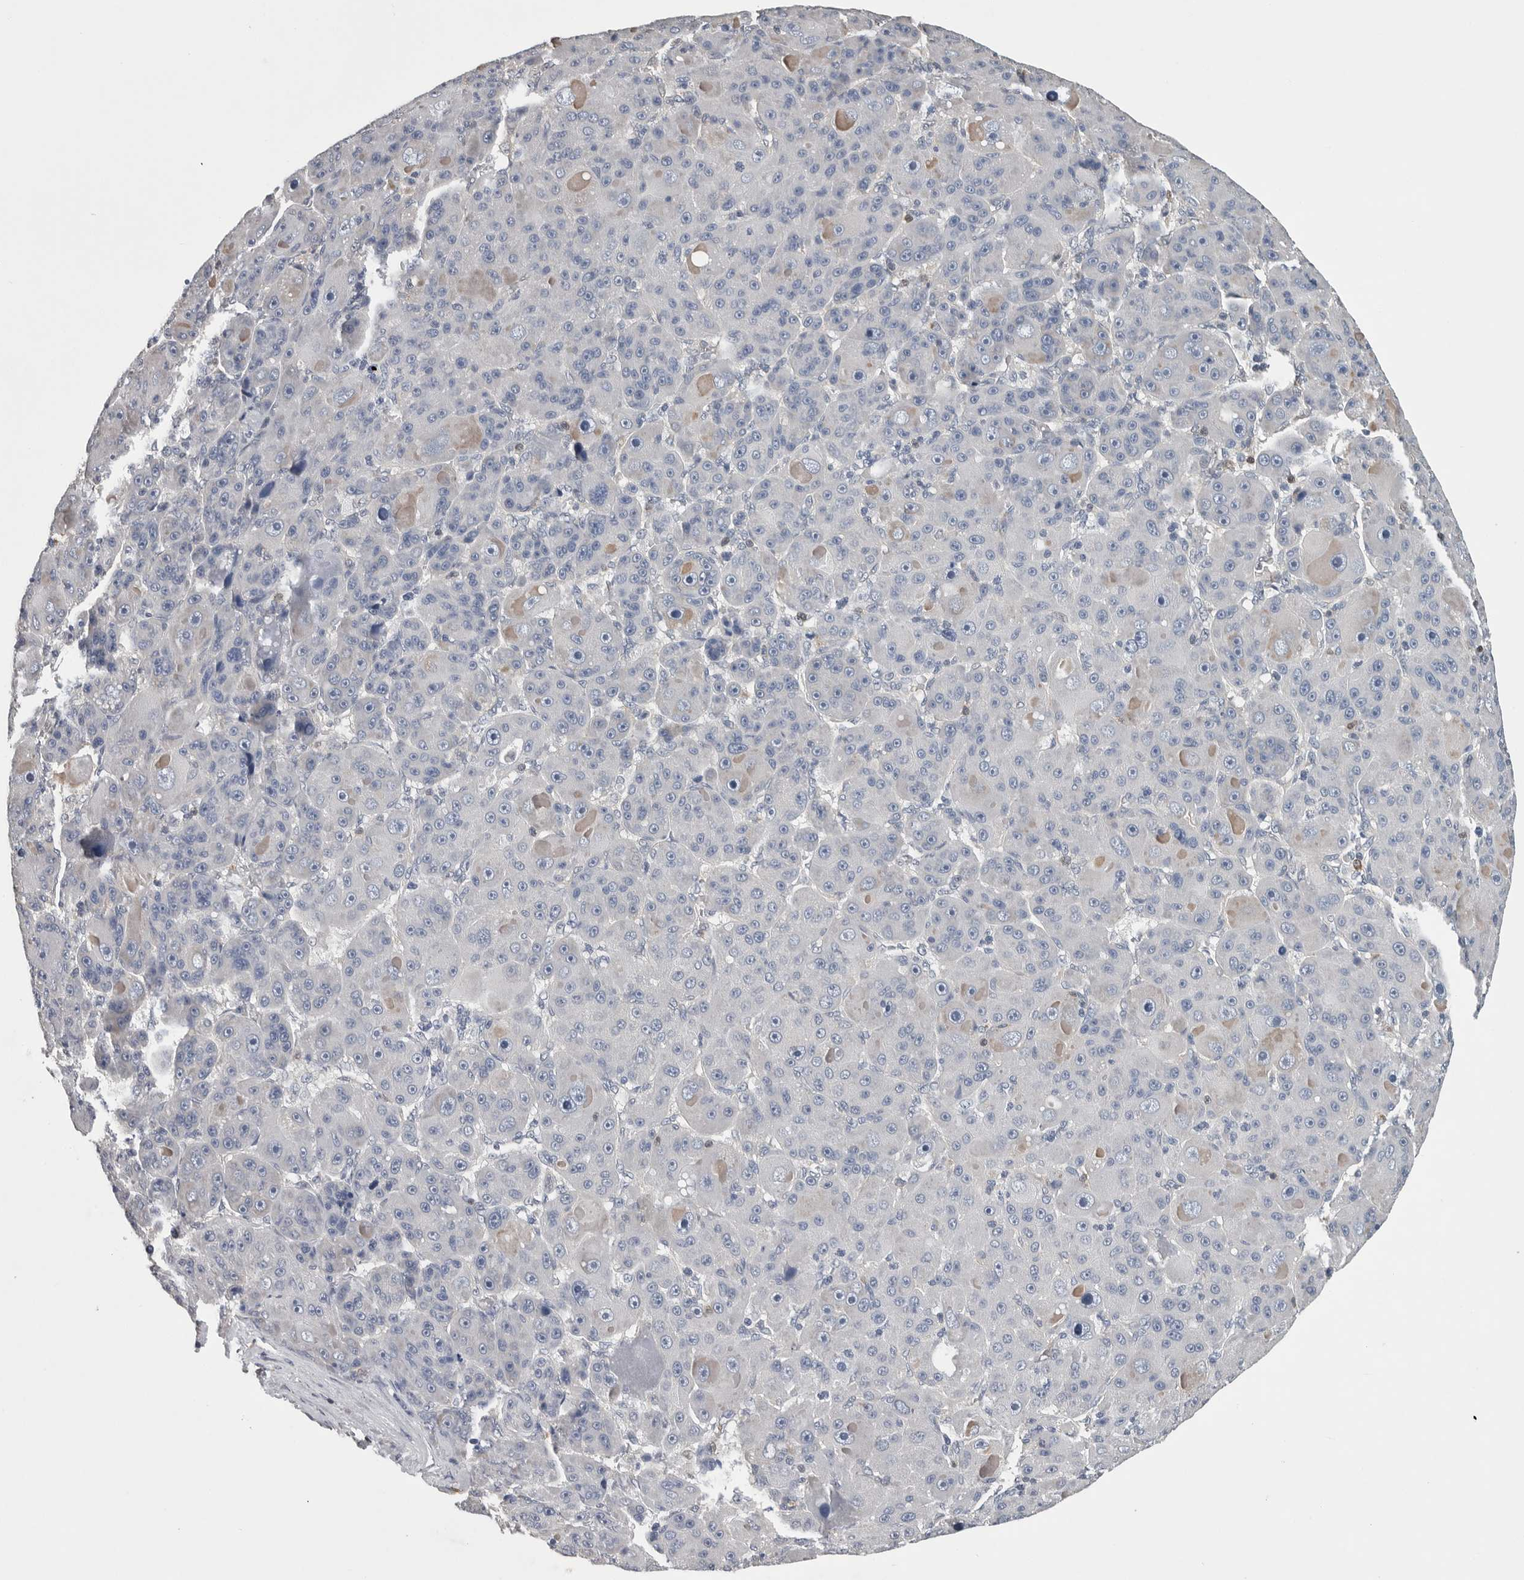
{"staining": {"intensity": "negative", "quantity": "none", "location": "none"}, "tissue": "liver cancer", "cell_type": "Tumor cells", "image_type": "cancer", "snomed": [{"axis": "morphology", "description": "Carcinoma, Hepatocellular, NOS"}, {"axis": "topography", "description": "Liver"}], "caption": "This is a histopathology image of immunohistochemistry staining of liver hepatocellular carcinoma, which shows no expression in tumor cells.", "gene": "PDCD4", "patient": {"sex": "male", "age": 76}}